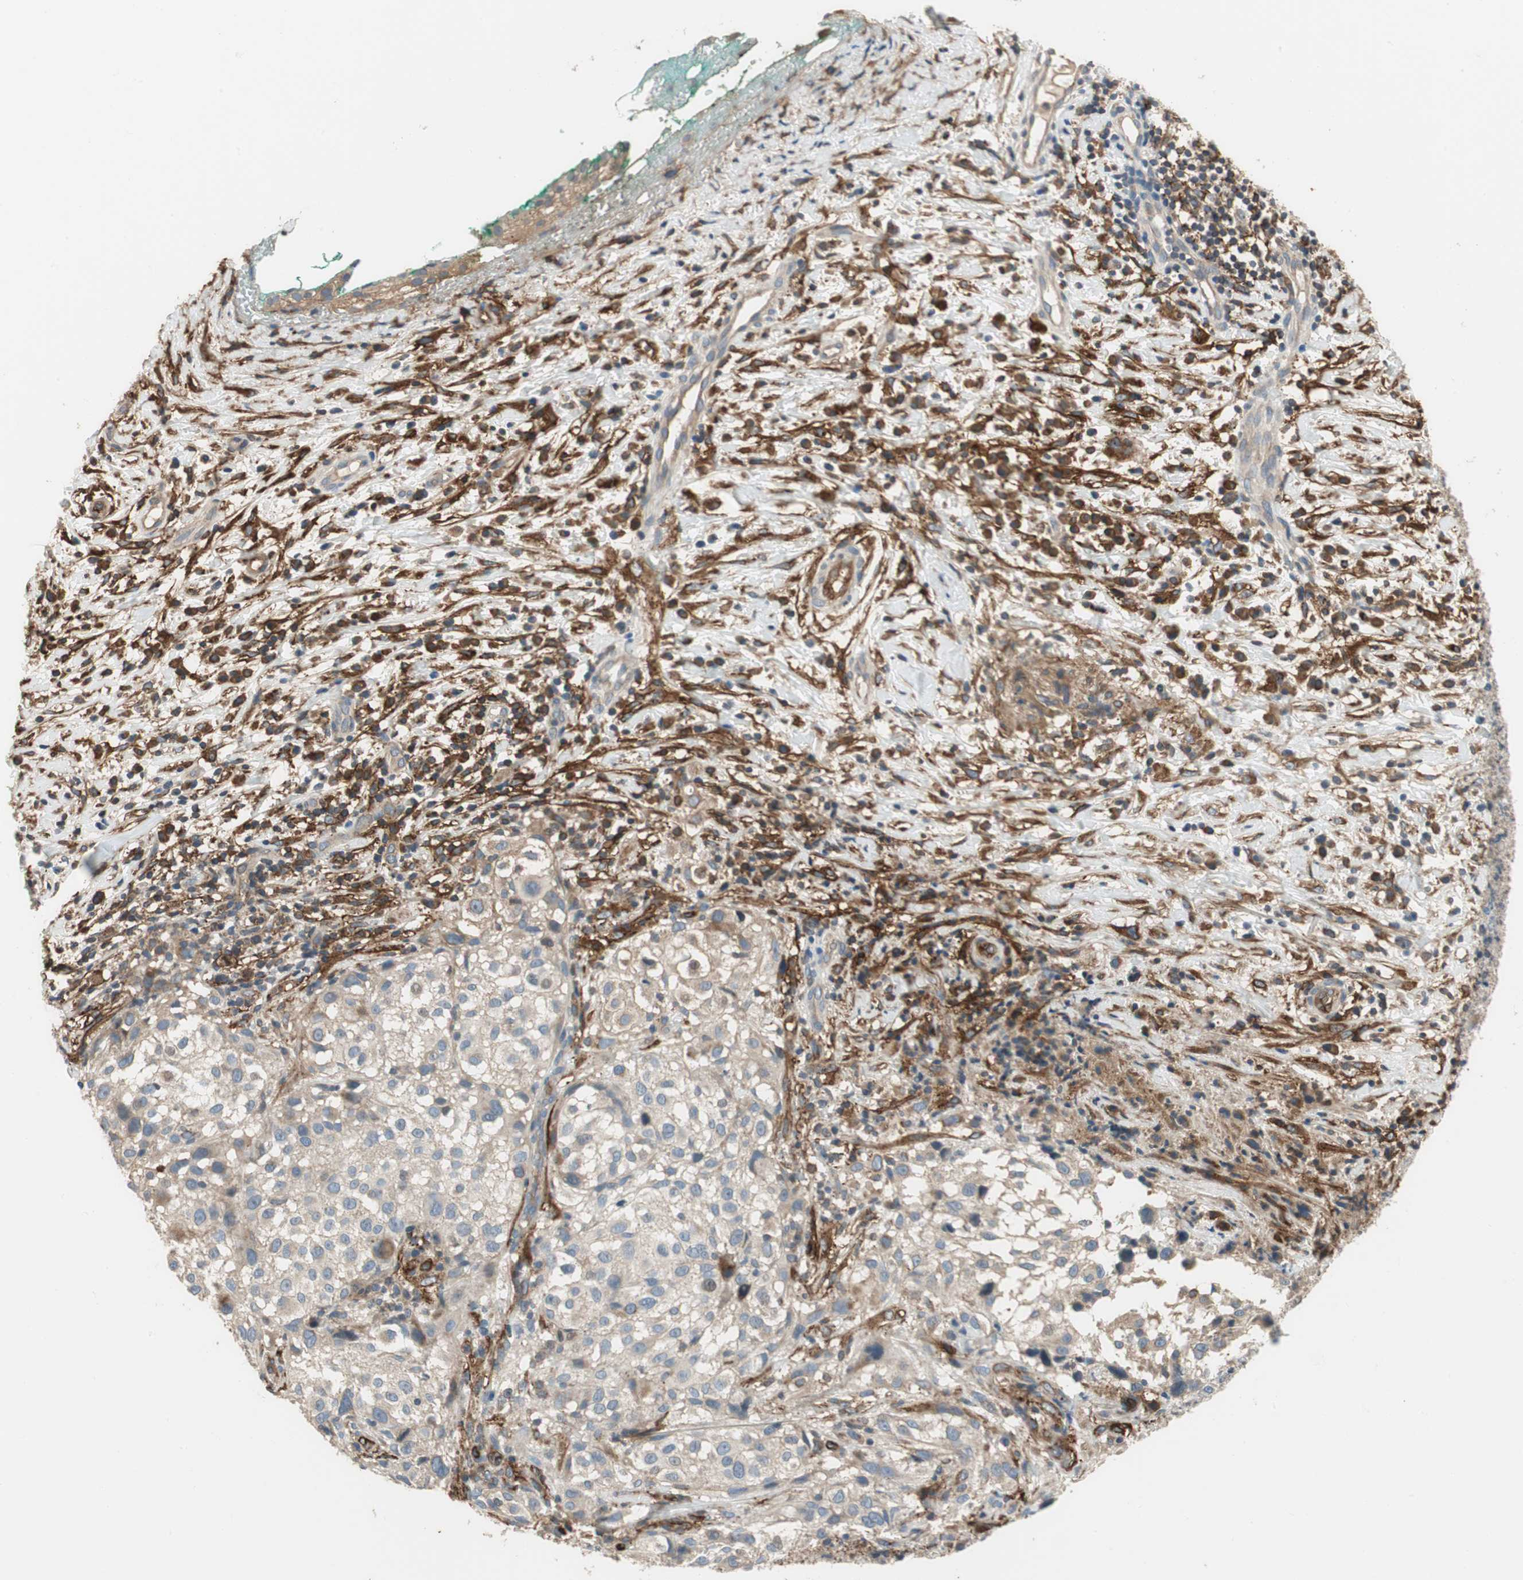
{"staining": {"intensity": "moderate", "quantity": "<25%", "location": "cytoplasmic/membranous"}, "tissue": "melanoma", "cell_type": "Tumor cells", "image_type": "cancer", "snomed": [{"axis": "morphology", "description": "Necrosis, NOS"}, {"axis": "morphology", "description": "Malignant melanoma, NOS"}, {"axis": "topography", "description": "Skin"}], "caption": "The micrograph displays a brown stain indicating the presence of a protein in the cytoplasmic/membranous of tumor cells in malignant melanoma.", "gene": "ALPL", "patient": {"sex": "female", "age": 87}}